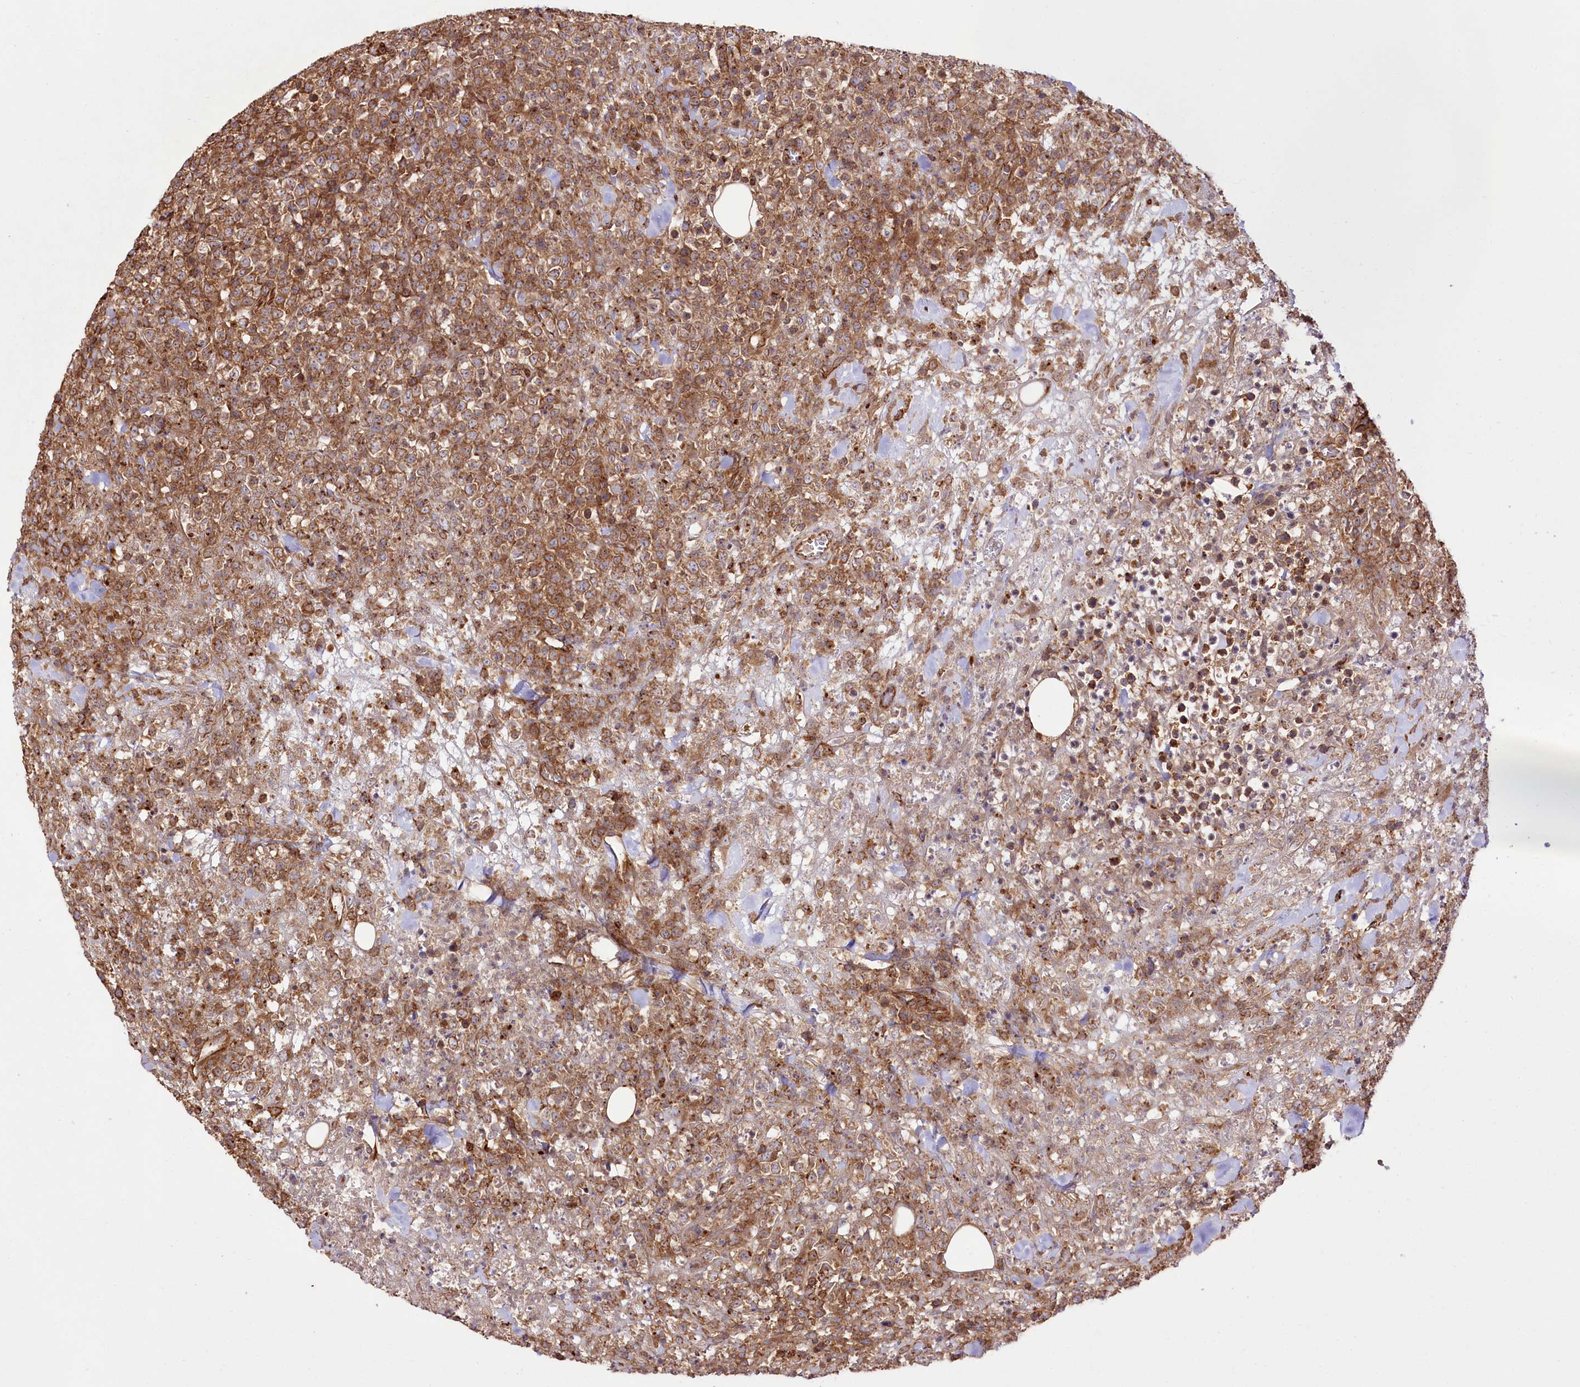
{"staining": {"intensity": "moderate", "quantity": "25%-75%", "location": "cytoplasmic/membranous"}, "tissue": "lymphoma", "cell_type": "Tumor cells", "image_type": "cancer", "snomed": [{"axis": "morphology", "description": "Malignant lymphoma, non-Hodgkin's type, High grade"}, {"axis": "topography", "description": "Colon"}], "caption": "Lymphoma stained with a protein marker demonstrates moderate staining in tumor cells.", "gene": "DHX29", "patient": {"sex": "female", "age": 53}}